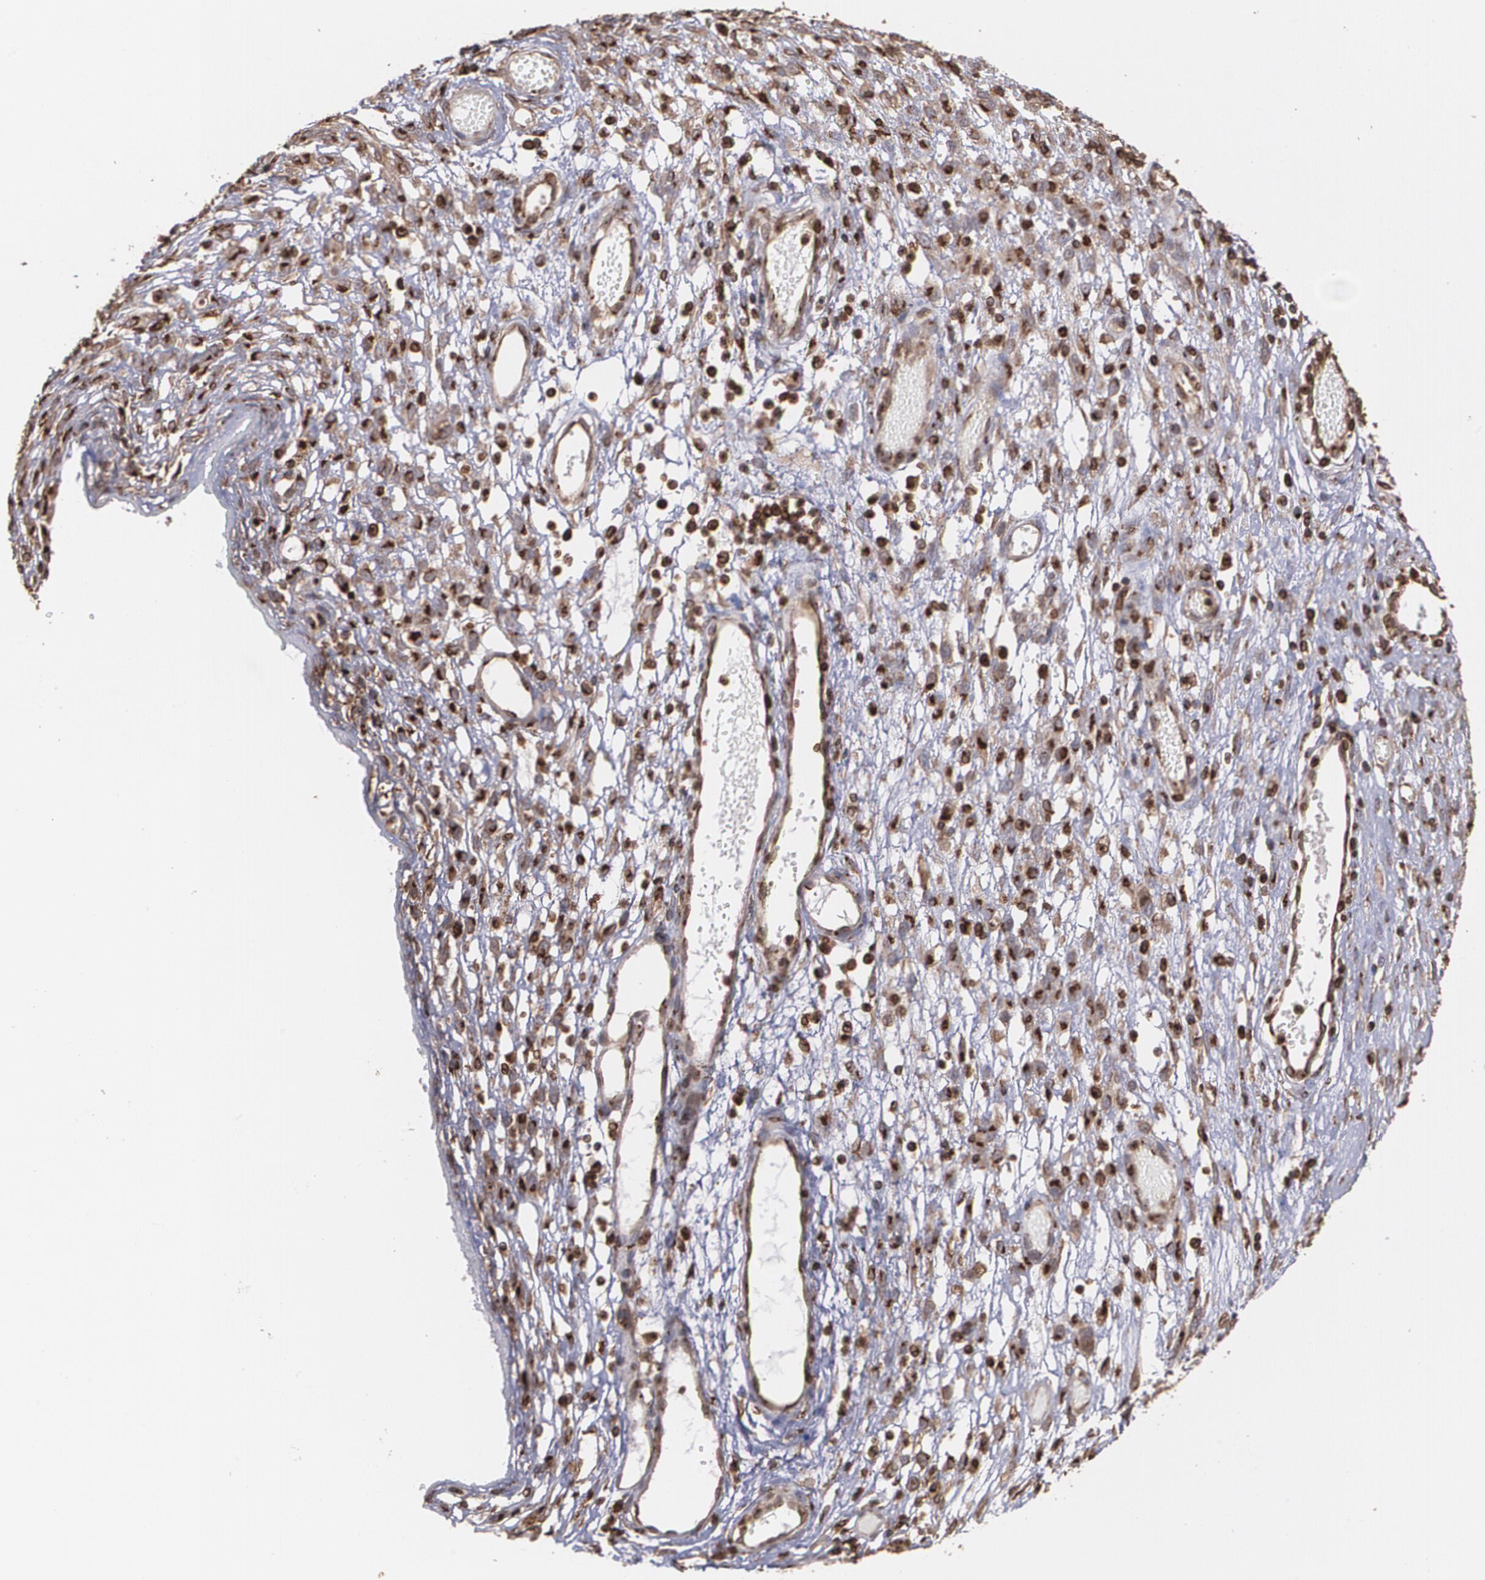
{"staining": {"intensity": "moderate", "quantity": ">75%", "location": "cytoplasmic/membranous,nuclear"}, "tissue": "ovarian cancer", "cell_type": "Tumor cells", "image_type": "cancer", "snomed": [{"axis": "morphology", "description": "Carcinoma, endometroid"}, {"axis": "topography", "description": "Ovary"}], "caption": "Protein expression analysis of endometroid carcinoma (ovarian) exhibits moderate cytoplasmic/membranous and nuclear positivity in approximately >75% of tumor cells. Using DAB (3,3'-diaminobenzidine) (brown) and hematoxylin (blue) stains, captured at high magnification using brightfield microscopy.", "gene": "TRIP11", "patient": {"sex": "female", "age": 42}}